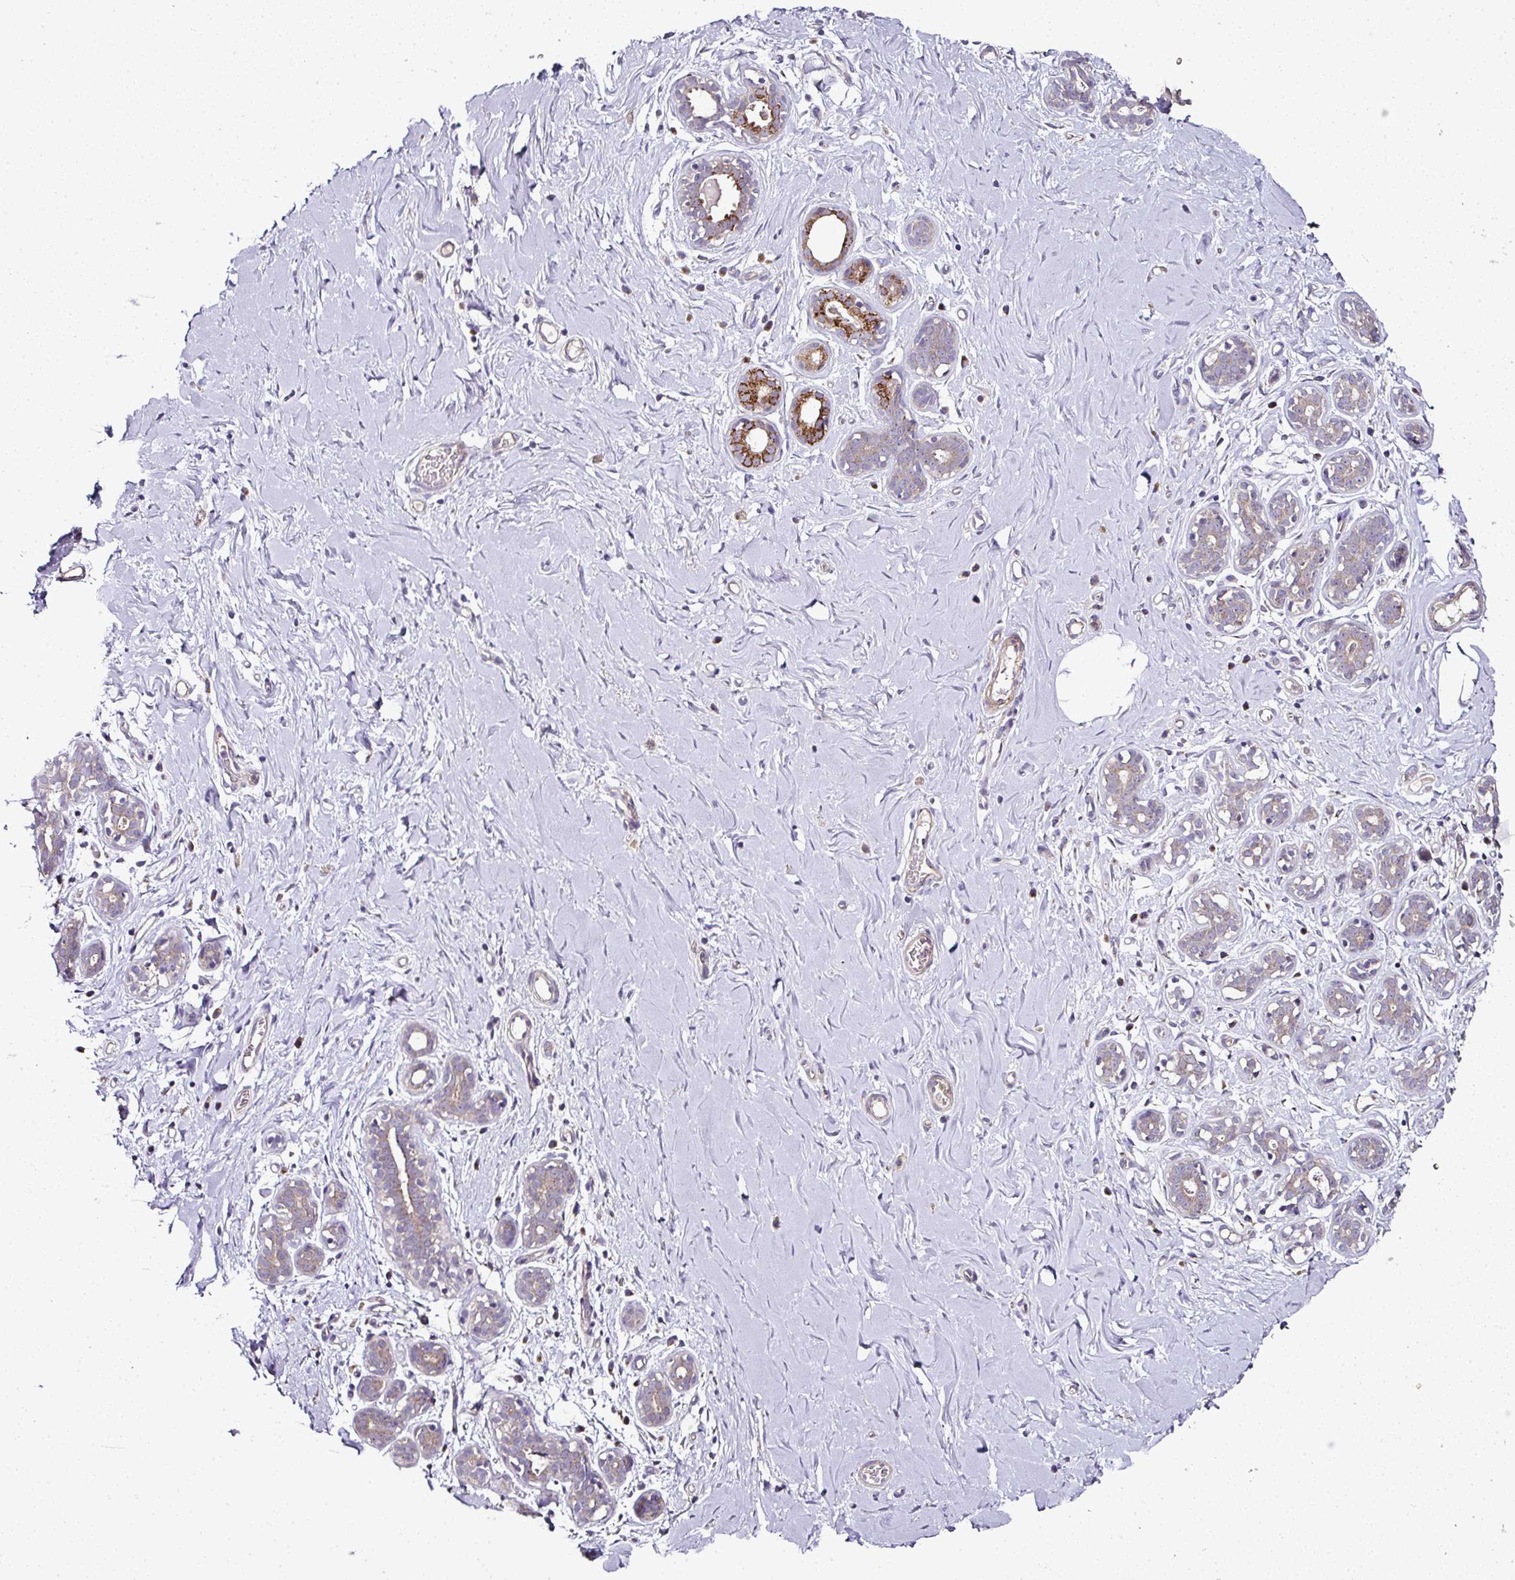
{"staining": {"intensity": "negative", "quantity": "none", "location": "none"}, "tissue": "breast", "cell_type": "Adipocytes", "image_type": "normal", "snomed": [{"axis": "morphology", "description": "Normal tissue, NOS"}, {"axis": "topography", "description": "Breast"}], "caption": "IHC image of normal breast: breast stained with DAB shows no significant protein expression in adipocytes.", "gene": "SKIC2", "patient": {"sex": "female", "age": 27}}